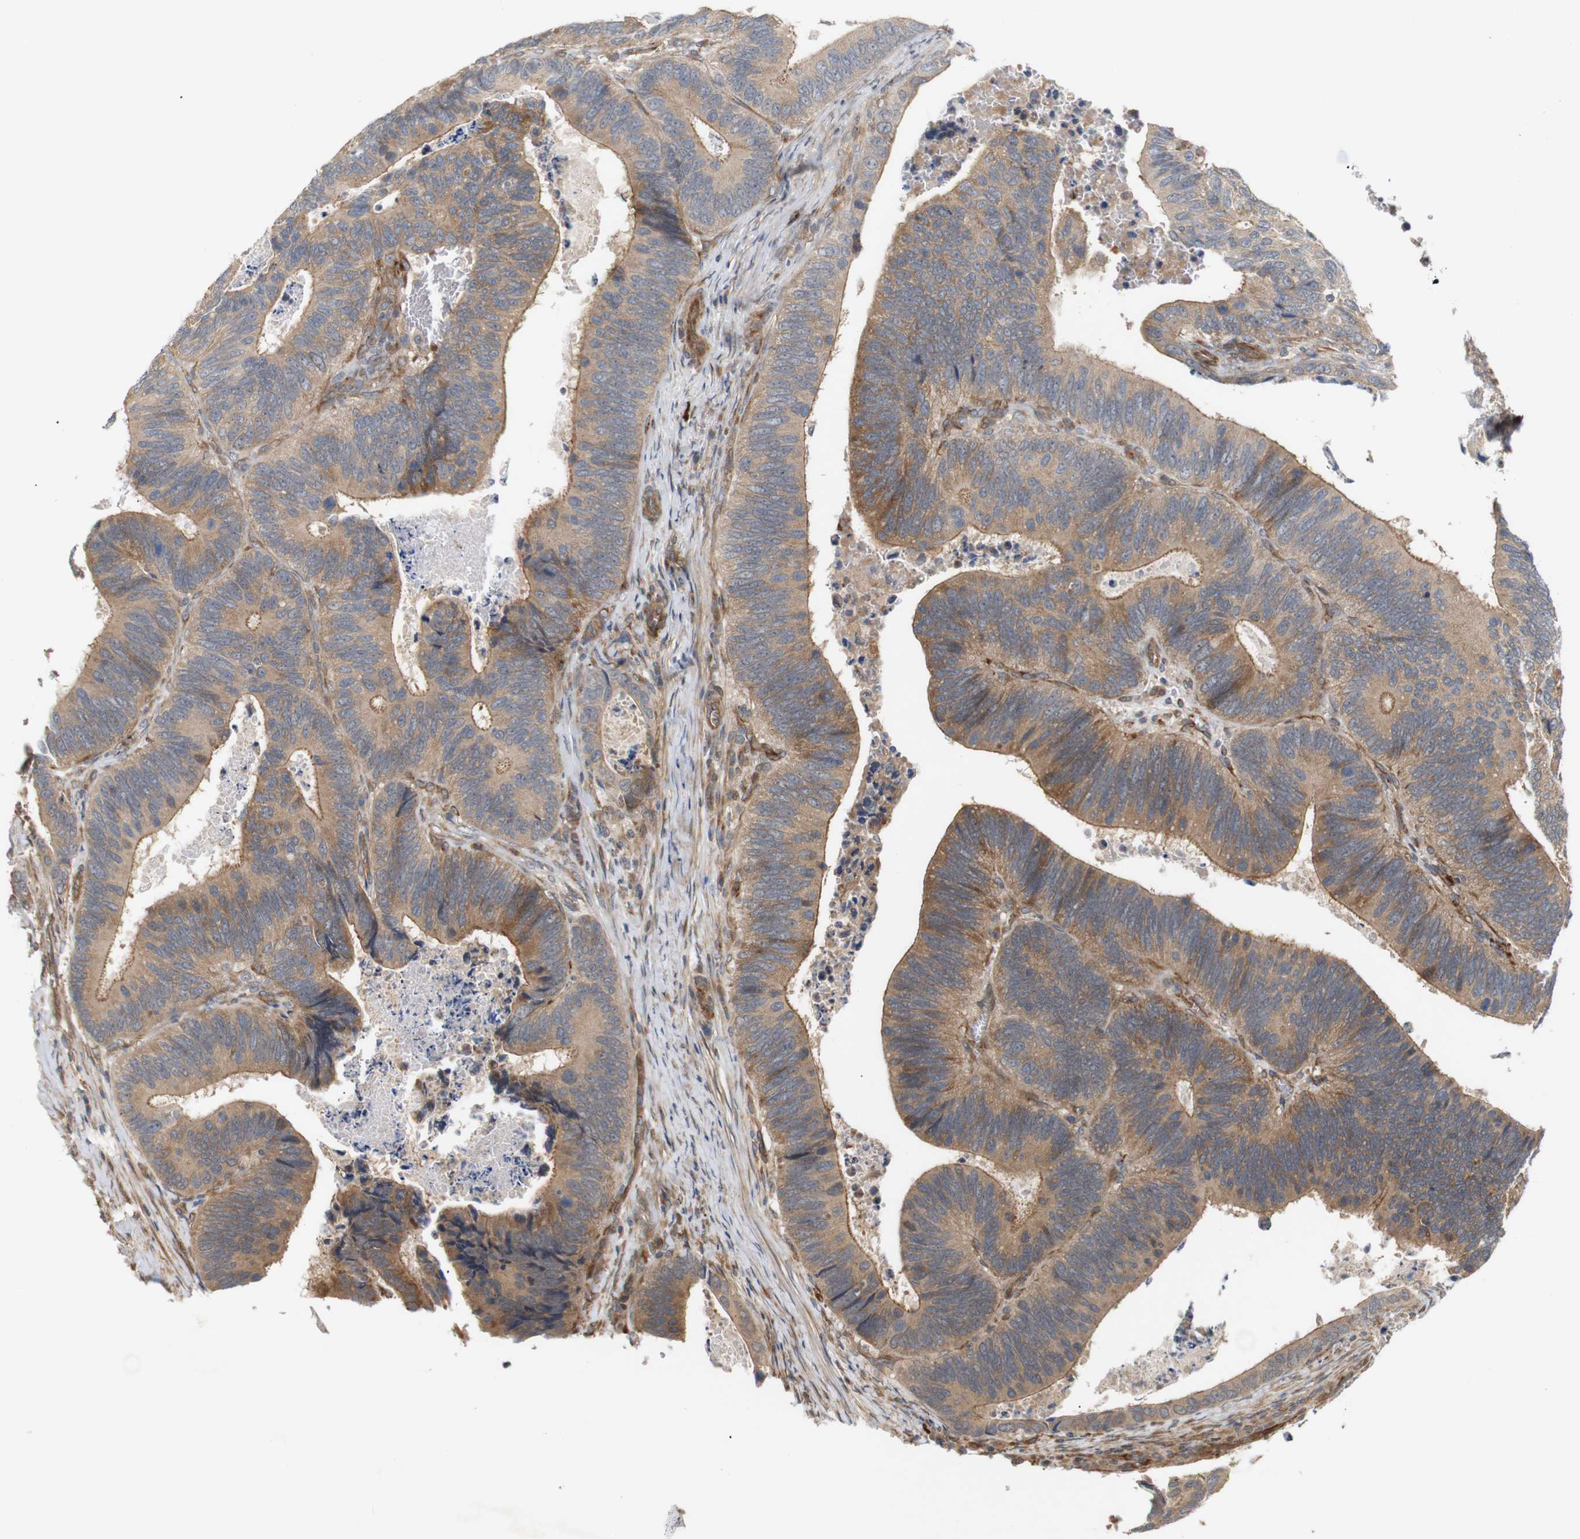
{"staining": {"intensity": "moderate", "quantity": ">75%", "location": "cytoplasmic/membranous"}, "tissue": "colorectal cancer", "cell_type": "Tumor cells", "image_type": "cancer", "snomed": [{"axis": "morphology", "description": "Inflammation, NOS"}, {"axis": "morphology", "description": "Adenocarcinoma, NOS"}, {"axis": "topography", "description": "Colon"}], "caption": "Immunohistochemistry staining of colorectal adenocarcinoma, which displays medium levels of moderate cytoplasmic/membranous expression in about >75% of tumor cells indicating moderate cytoplasmic/membranous protein positivity. The staining was performed using DAB (3,3'-diaminobenzidine) (brown) for protein detection and nuclei were counterstained in hematoxylin (blue).", "gene": "RPTOR", "patient": {"sex": "male", "age": 72}}